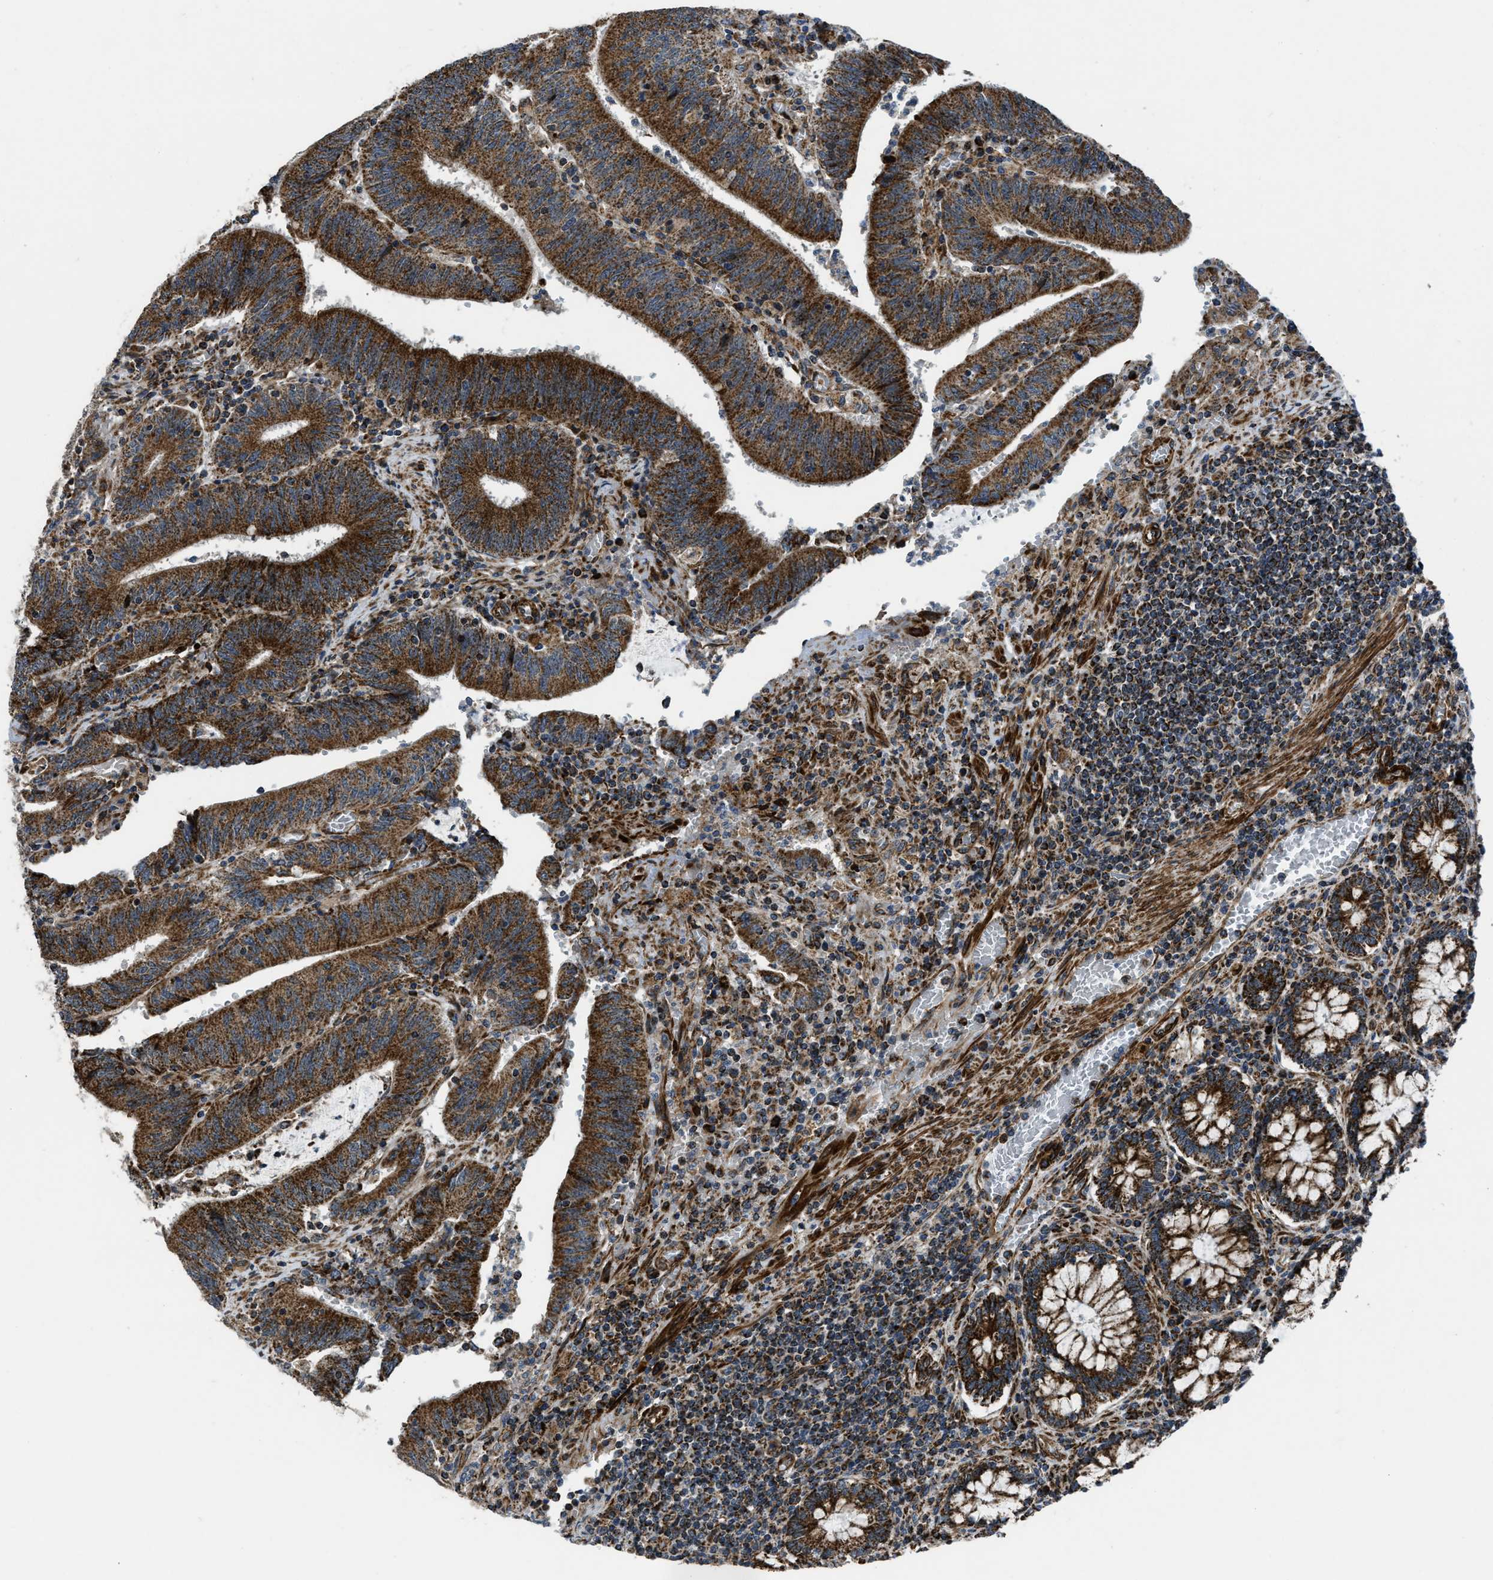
{"staining": {"intensity": "strong", "quantity": ">75%", "location": "cytoplasmic/membranous"}, "tissue": "colorectal cancer", "cell_type": "Tumor cells", "image_type": "cancer", "snomed": [{"axis": "morphology", "description": "Normal tissue, NOS"}, {"axis": "morphology", "description": "Adenocarcinoma, NOS"}, {"axis": "topography", "description": "Rectum"}], "caption": "Protein analysis of colorectal adenocarcinoma tissue displays strong cytoplasmic/membranous positivity in approximately >75% of tumor cells. (DAB (3,3'-diaminobenzidine) IHC with brightfield microscopy, high magnification).", "gene": "GSDME", "patient": {"sex": "female", "age": 66}}